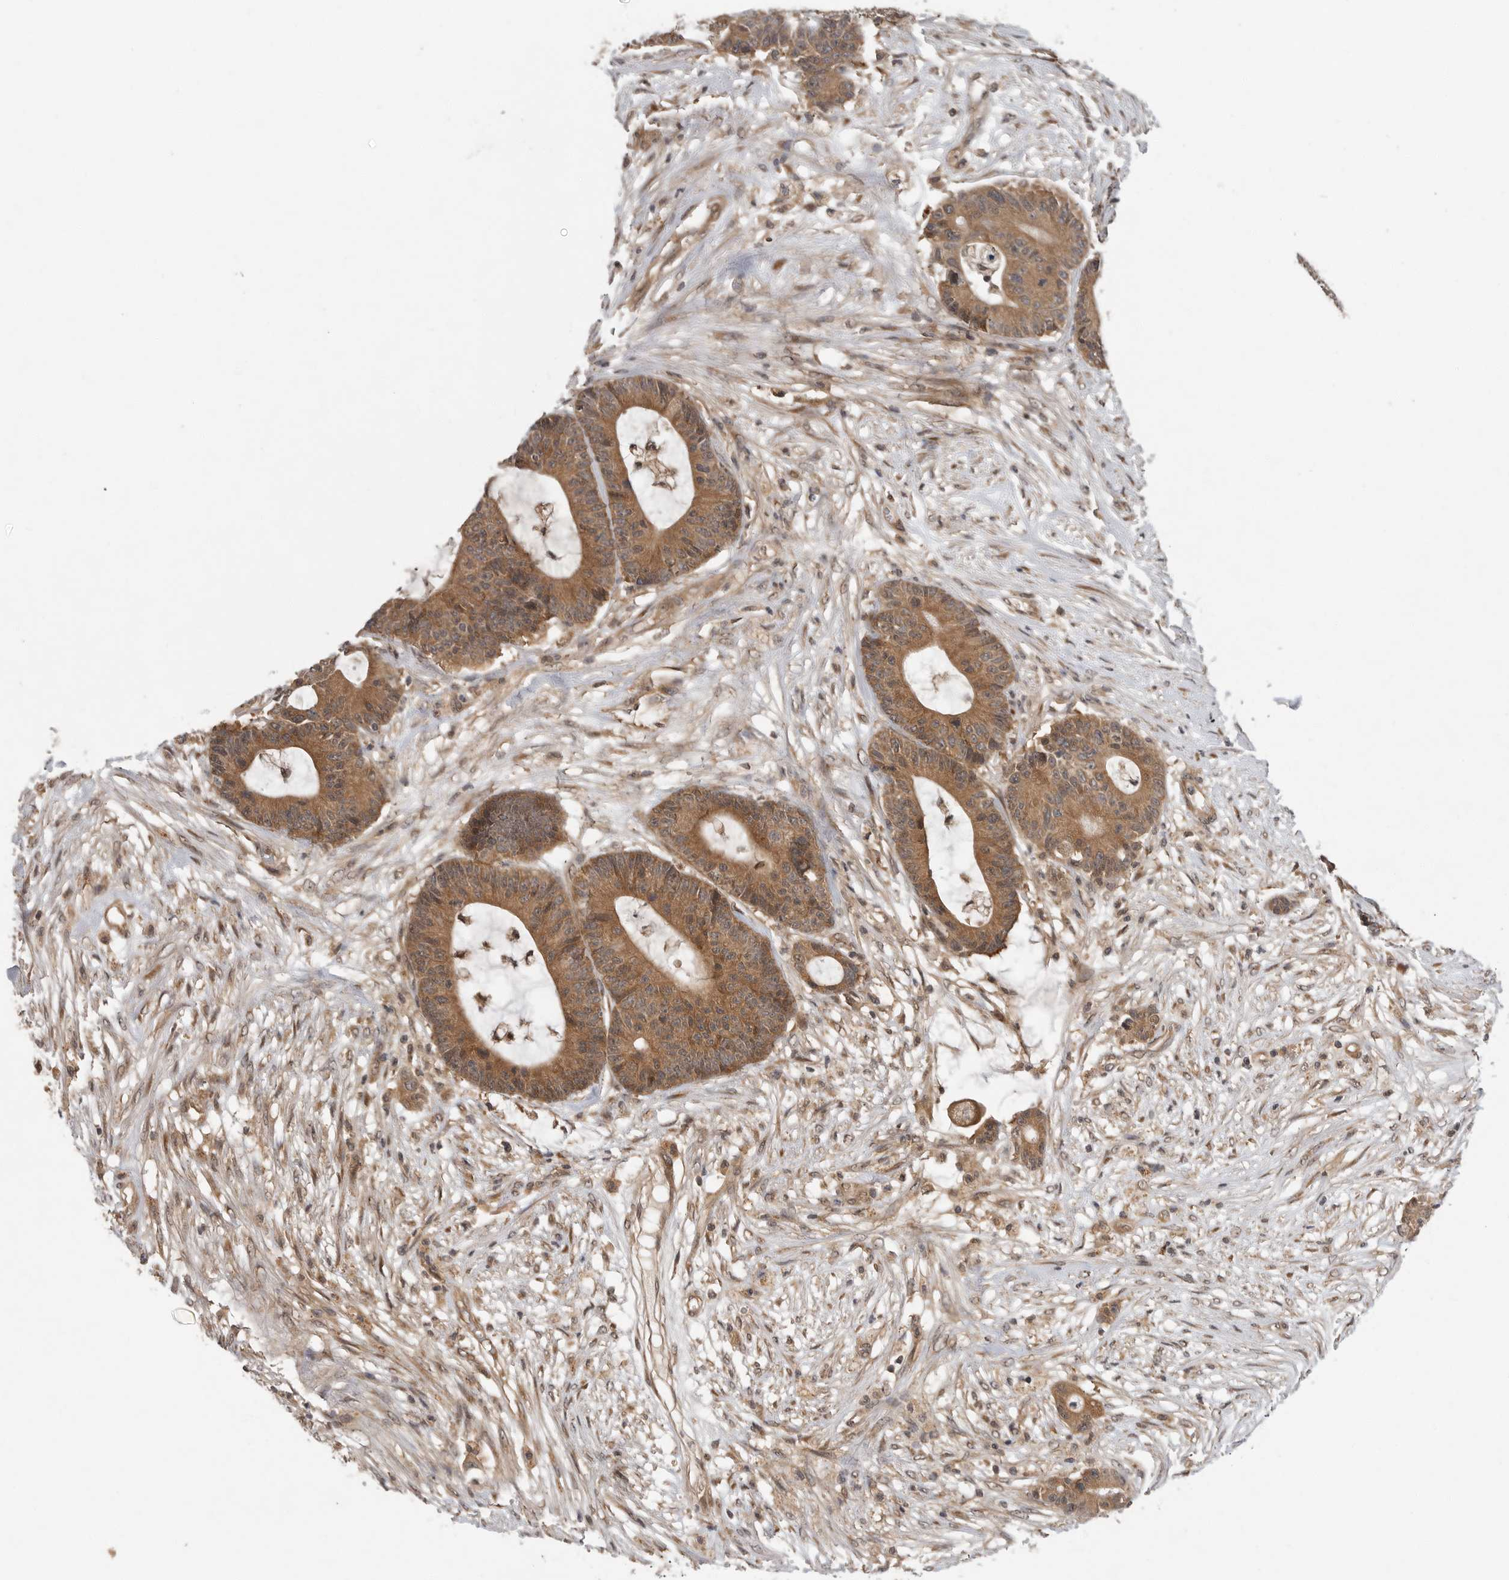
{"staining": {"intensity": "moderate", "quantity": ">75%", "location": "cytoplasmic/membranous"}, "tissue": "colorectal cancer", "cell_type": "Tumor cells", "image_type": "cancer", "snomed": [{"axis": "morphology", "description": "Adenocarcinoma, NOS"}, {"axis": "topography", "description": "Colon"}], "caption": "Protein staining of colorectal cancer tissue shows moderate cytoplasmic/membranous positivity in about >75% of tumor cells.", "gene": "OSBPL9", "patient": {"sex": "female", "age": 84}}